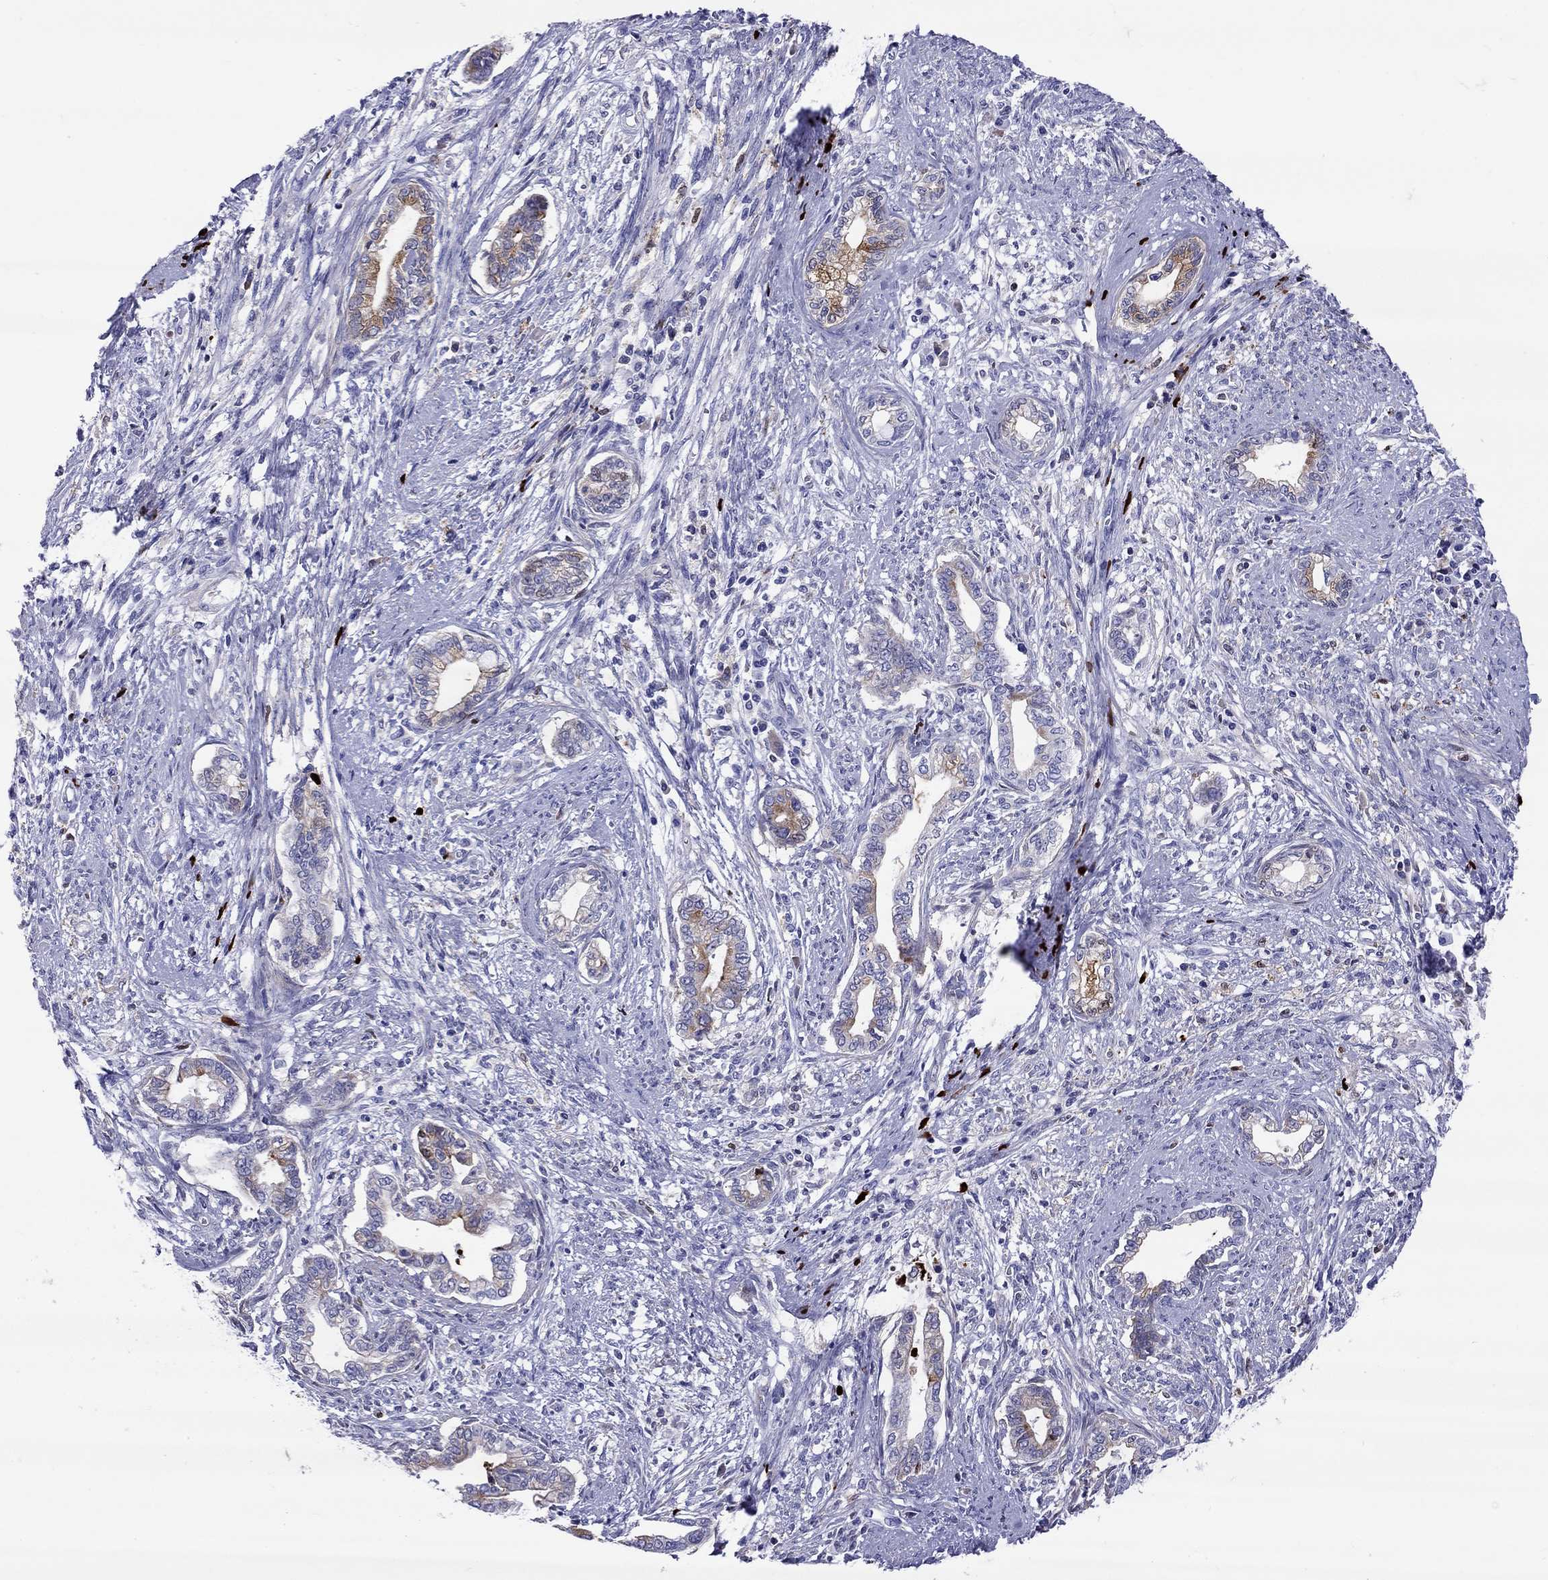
{"staining": {"intensity": "moderate", "quantity": "<25%", "location": "cytoplasmic/membranous"}, "tissue": "cervical cancer", "cell_type": "Tumor cells", "image_type": "cancer", "snomed": [{"axis": "morphology", "description": "Adenocarcinoma, NOS"}, {"axis": "topography", "description": "Cervix"}], "caption": "Brown immunohistochemical staining in cervical cancer reveals moderate cytoplasmic/membranous staining in approximately <25% of tumor cells.", "gene": "SERPINA3", "patient": {"sex": "female", "age": 62}}